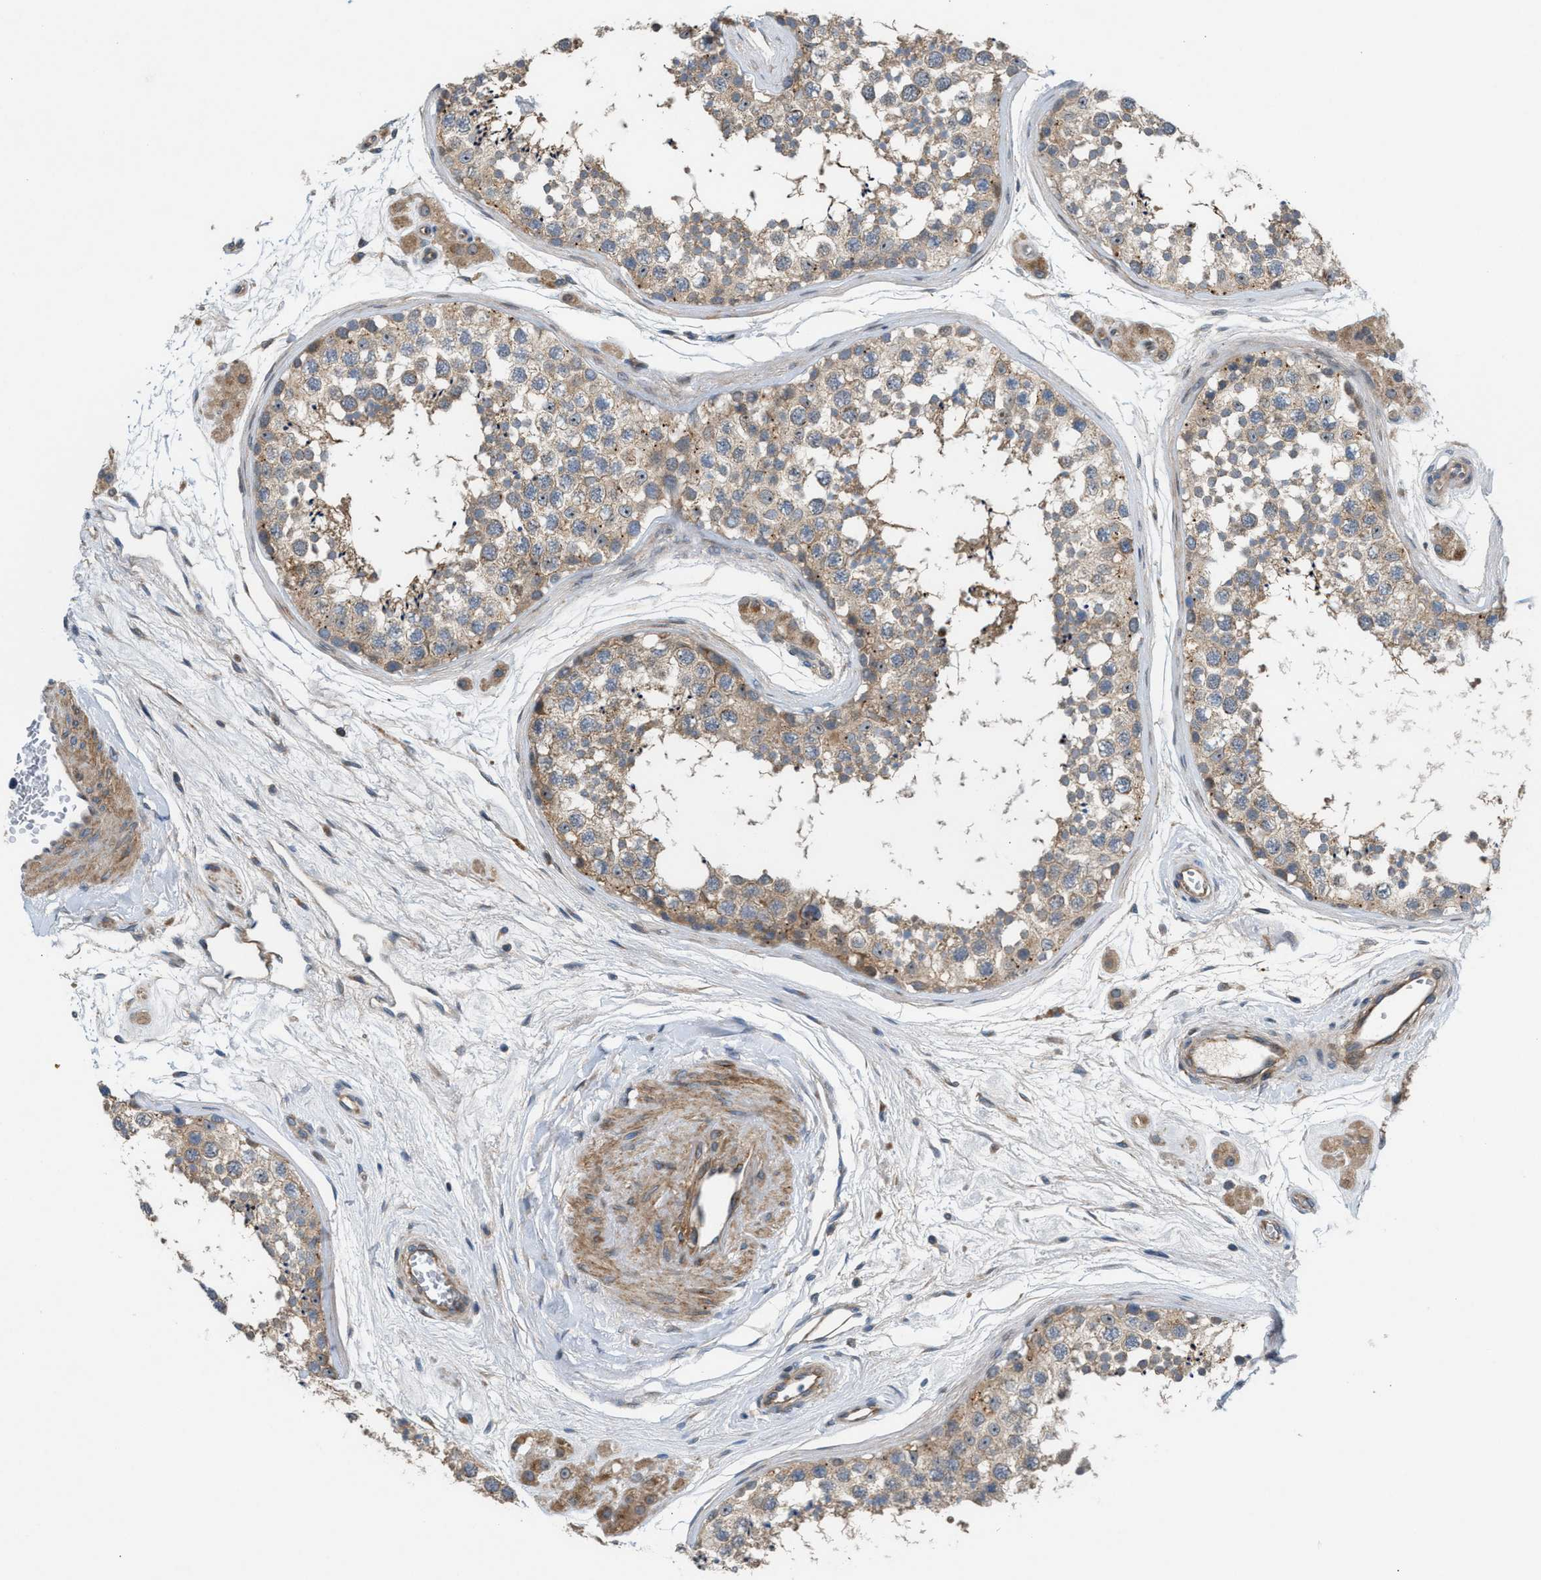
{"staining": {"intensity": "weak", "quantity": ">75%", "location": "cytoplasmic/membranous"}, "tissue": "testis", "cell_type": "Cells in seminiferous ducts", "image_type": "normal", "snomed": [{"axis": "morphology", "description": "Normal tissue, NOS"}, {"axis": "topography", "description": "Testis"}], "caption": "An immunohistochemistry (IHC) histopathology image of unremarkable tissue is shown. Protein staining in brown highlights weak cytoplasmic/membranous positivity in testis within cells in seminiferous ducts.", "gene": "CYB5D1", "patient": {"sex": "male", "age": 56}}